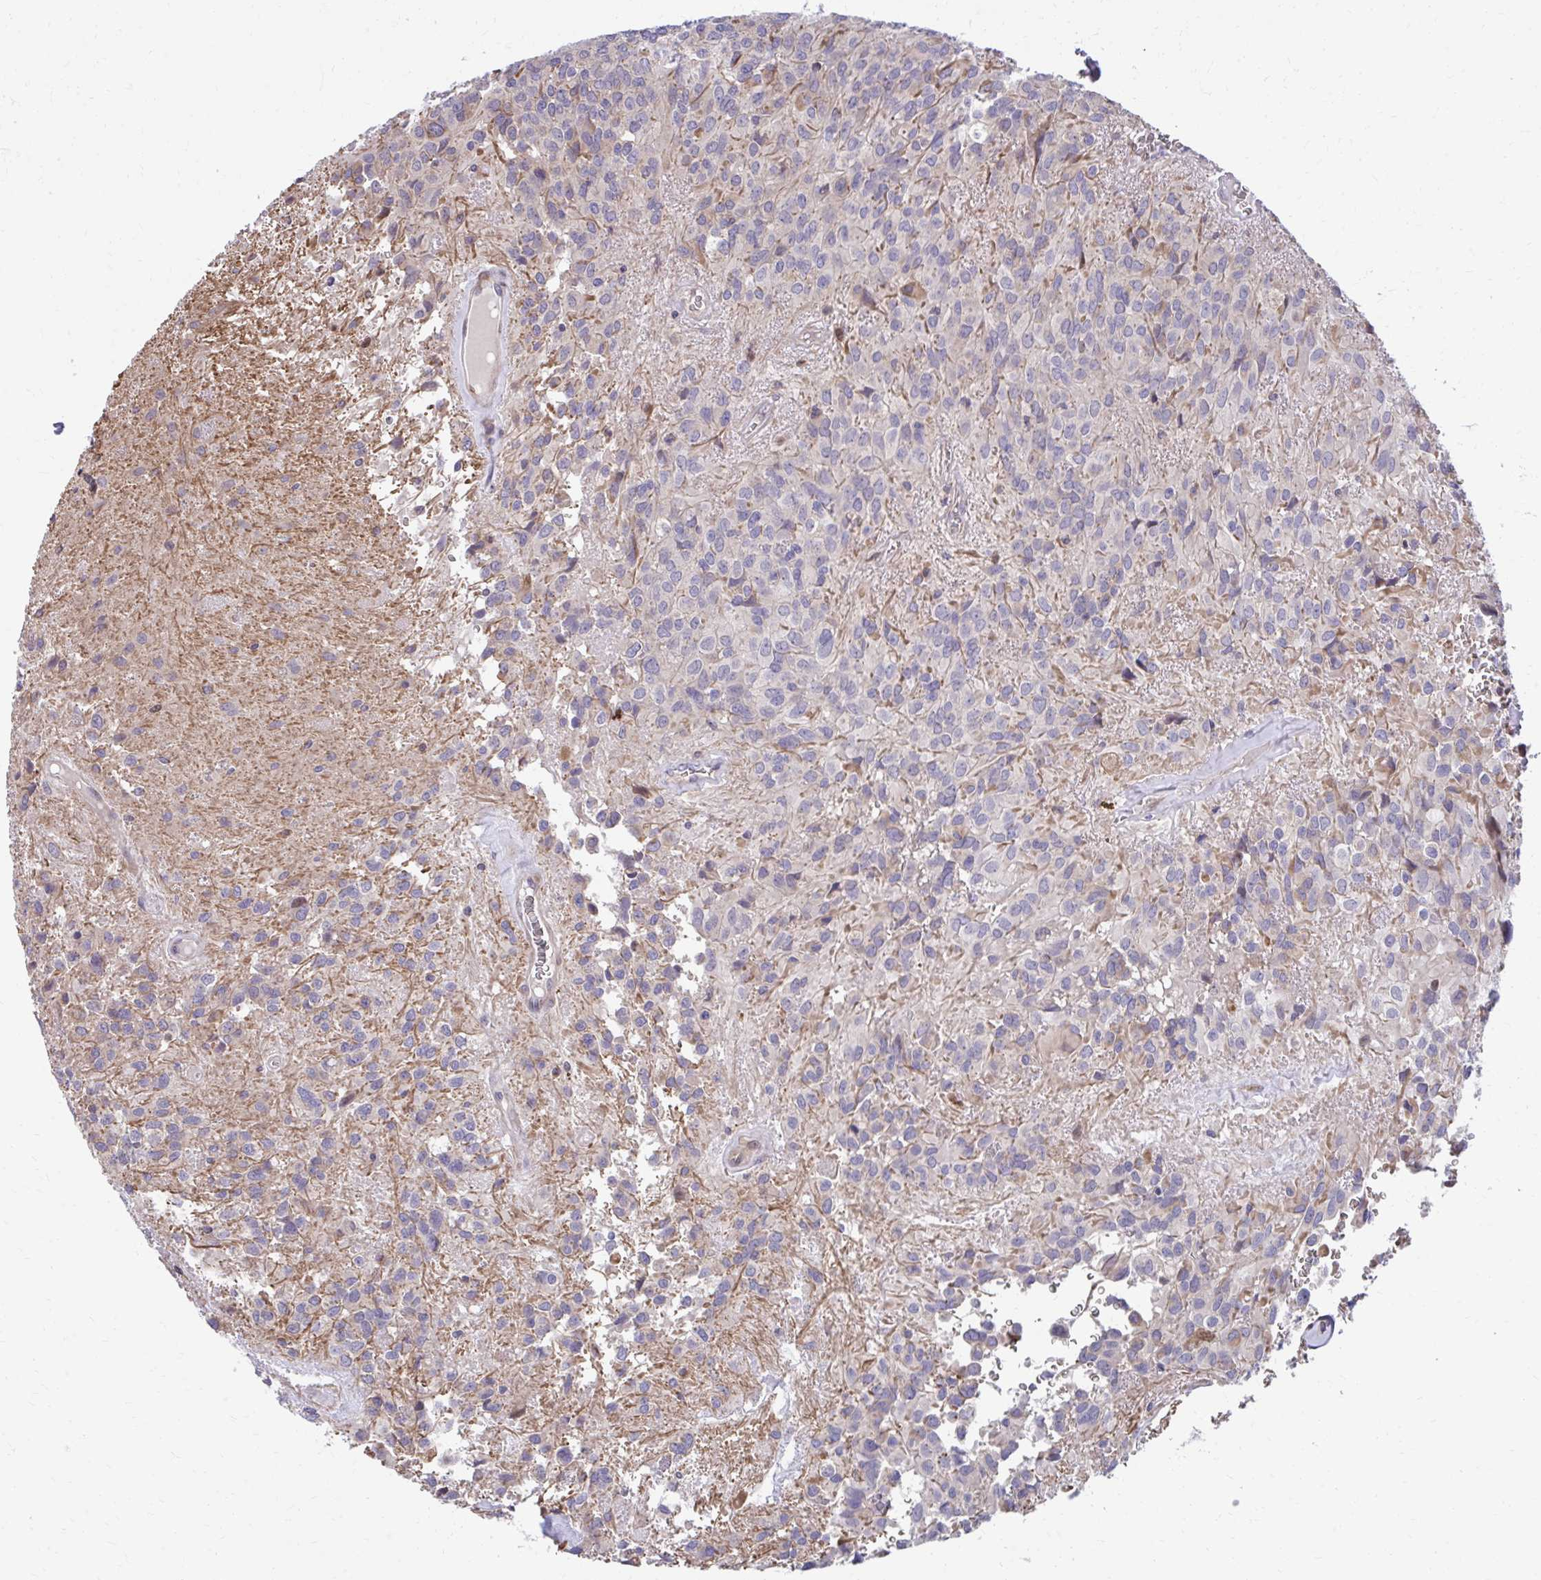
{"staining": {"intensity": "weak", "quantity": "<25%", "location": "cytoplasmic/membranous"}, "tissue": "glioma", "cell_type": "Tumor cells", "image_type": "cancer", "snomed": [{"axis": "morphology", "description": "Glioma, malignant, Low grade"}, {"axis": "topography", "description": "Brain"}], "caption": "Malignant low-grade glioma was stained to show a protein in brown. There is no significant positivity in tumor cells. (DAB immunohistochemistry (IHC) visualized using brightfield microscopy, high magnification).", "gene": "ZNF778", "patient": {"sex": "male", "age": 56}}